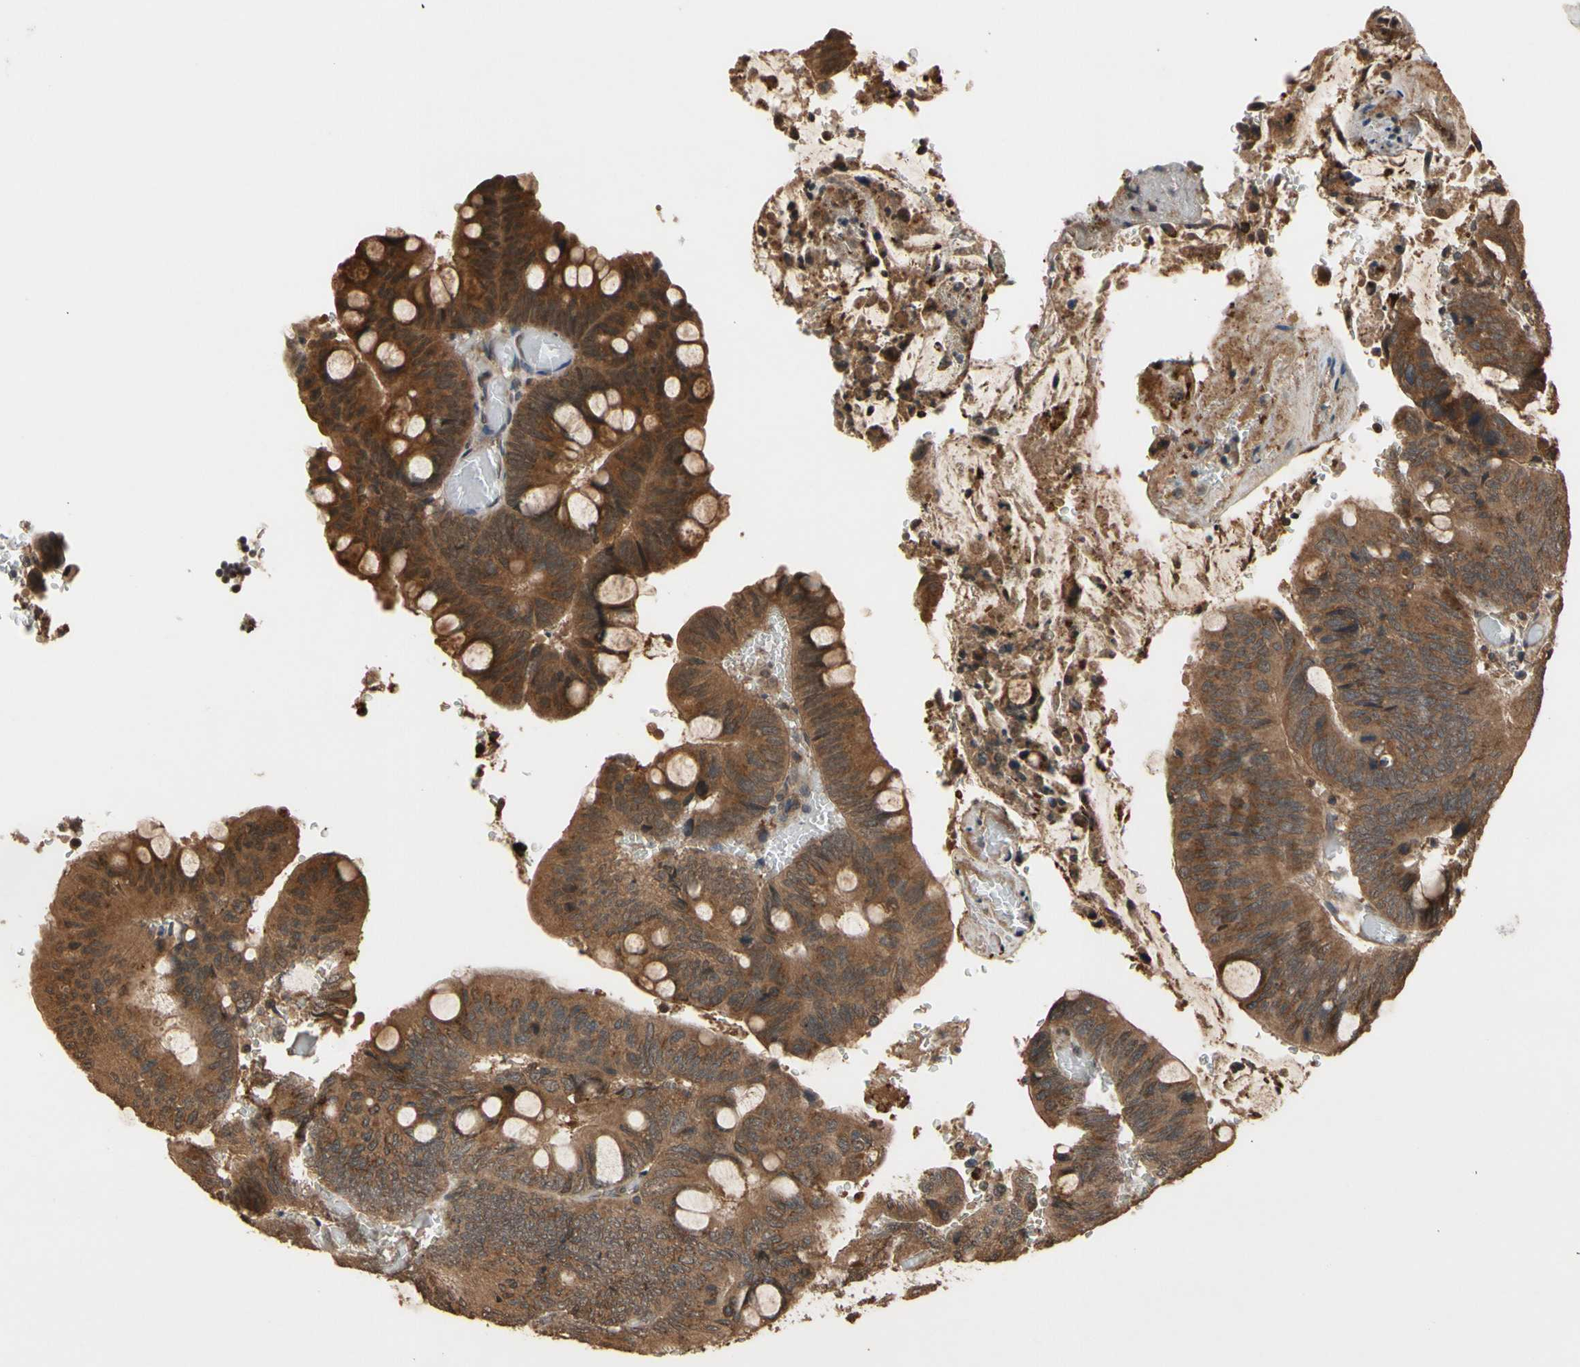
{"staining": {"intensity": "strong", "quantity": ">75%", "location": "cytoplasmic/membranous"}, "tissue": "colorectal cancer", "cell_type": "Tumor cells", "image_type": "cancer", "snomed": [{"axis": "morphology", "description": "Normal tissue, NOS"}, {"axis": "morphology", "description": "Adenocarcinoma, NOS"}, {"axis": "topography", "description": "Rectum"}, {"axis": "topography", "description": "Peripheral nerve tissue"}], "caption": "DAB immunohistochemical staining of human colorectal adenocarcinoma demonstrates strong cytoplasmic/membranous protein staining in approximately >75% of tumor cells.", "gene": "TMEM230", "patient": {"sex": "male", "age": 92}}